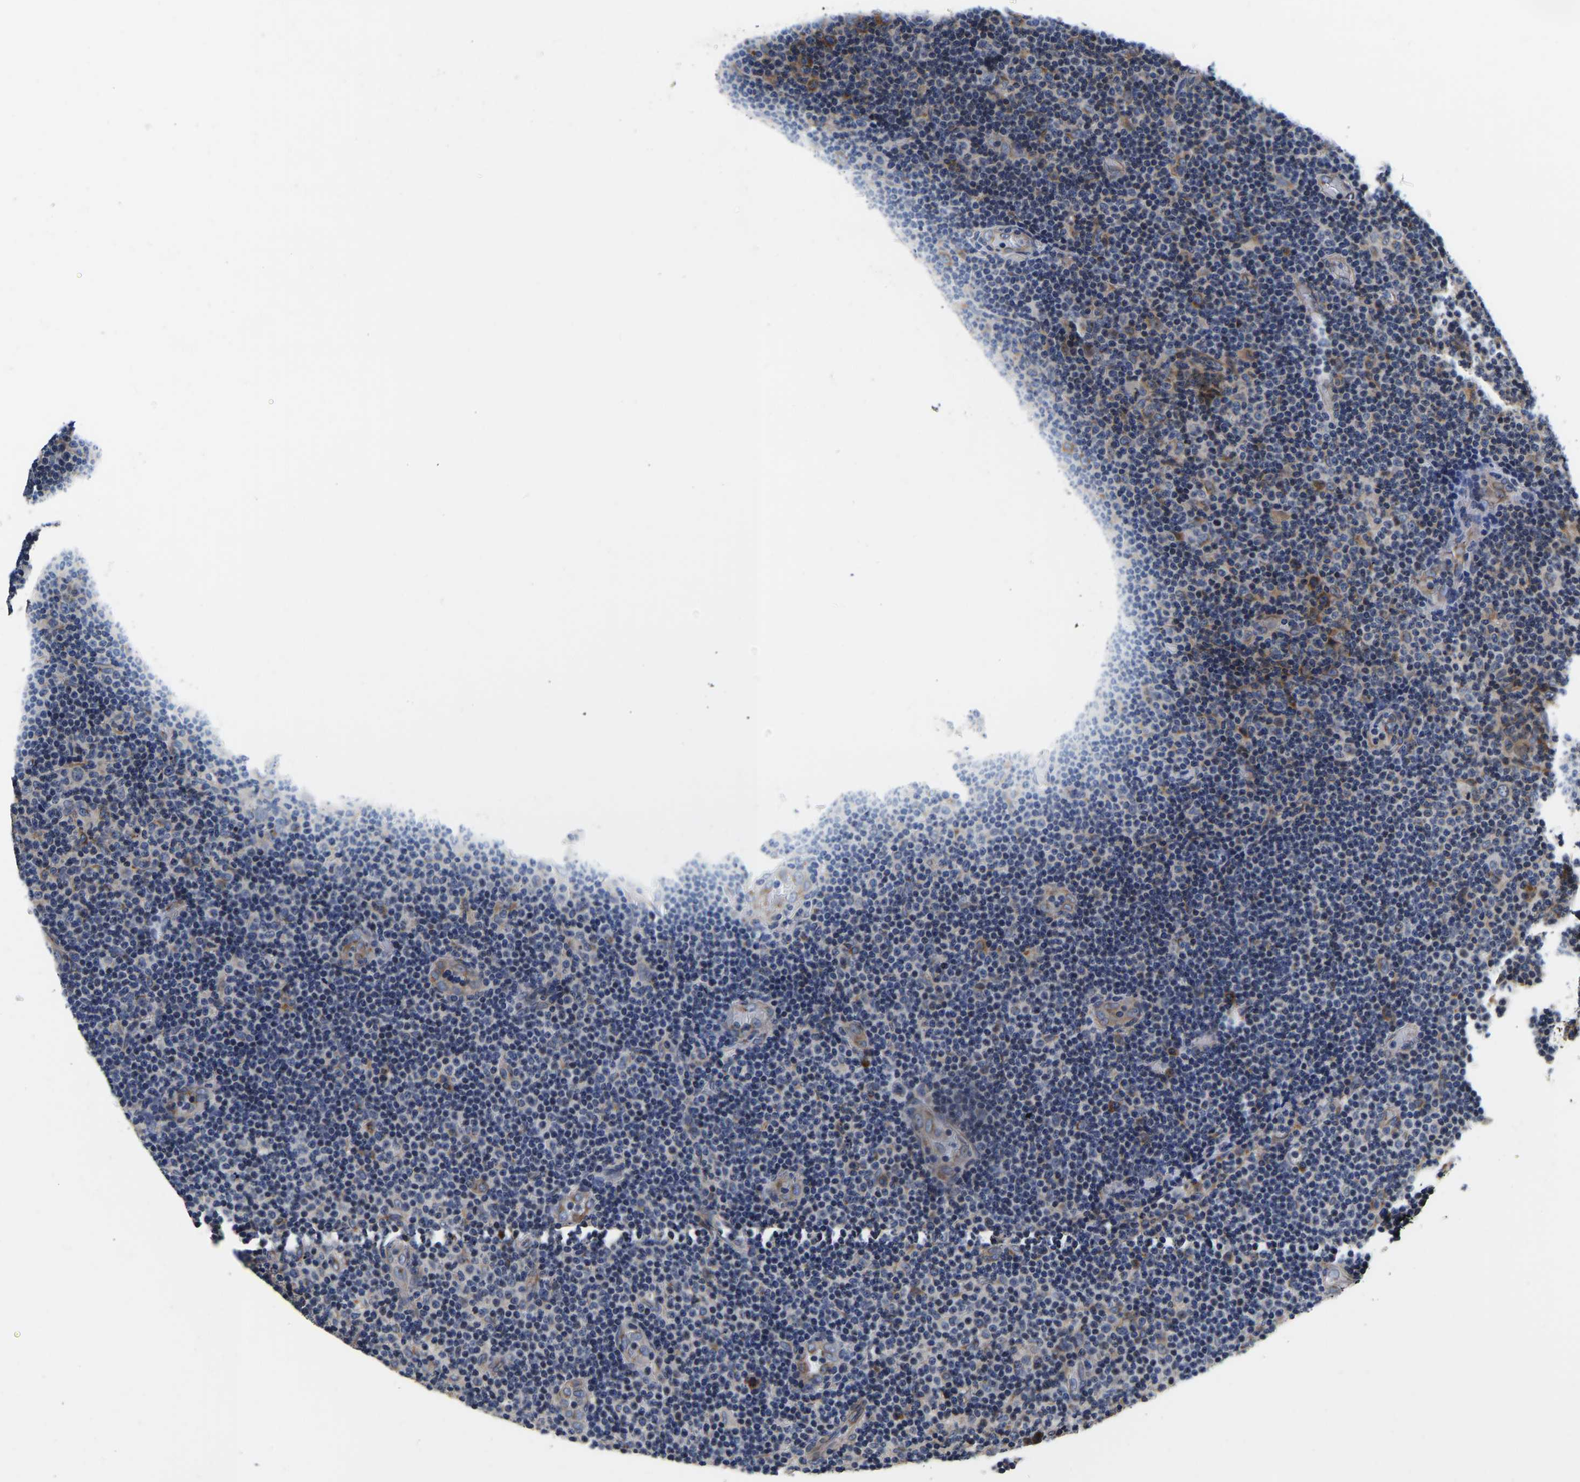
{"staining": {"intensity": "negative", "quantity": "none", "location": "none"}, "tissue": "lymphoma", "cell_type": "Tumor cells", "image_type": "cancer", "snomed": [{"axis": "morphology", "description": "Malignant lymphoma, non-Hodgkin's type, Low grade"}, {"axis": "topography", "description": "Lymph node"}], "caption": "Human lymphoma stained for a protein using immunohistochemistry (IHC) reveals no staining in tumor cells.", "gene": "RABAC1", "patient": {"sex": "male", "age": 83}}